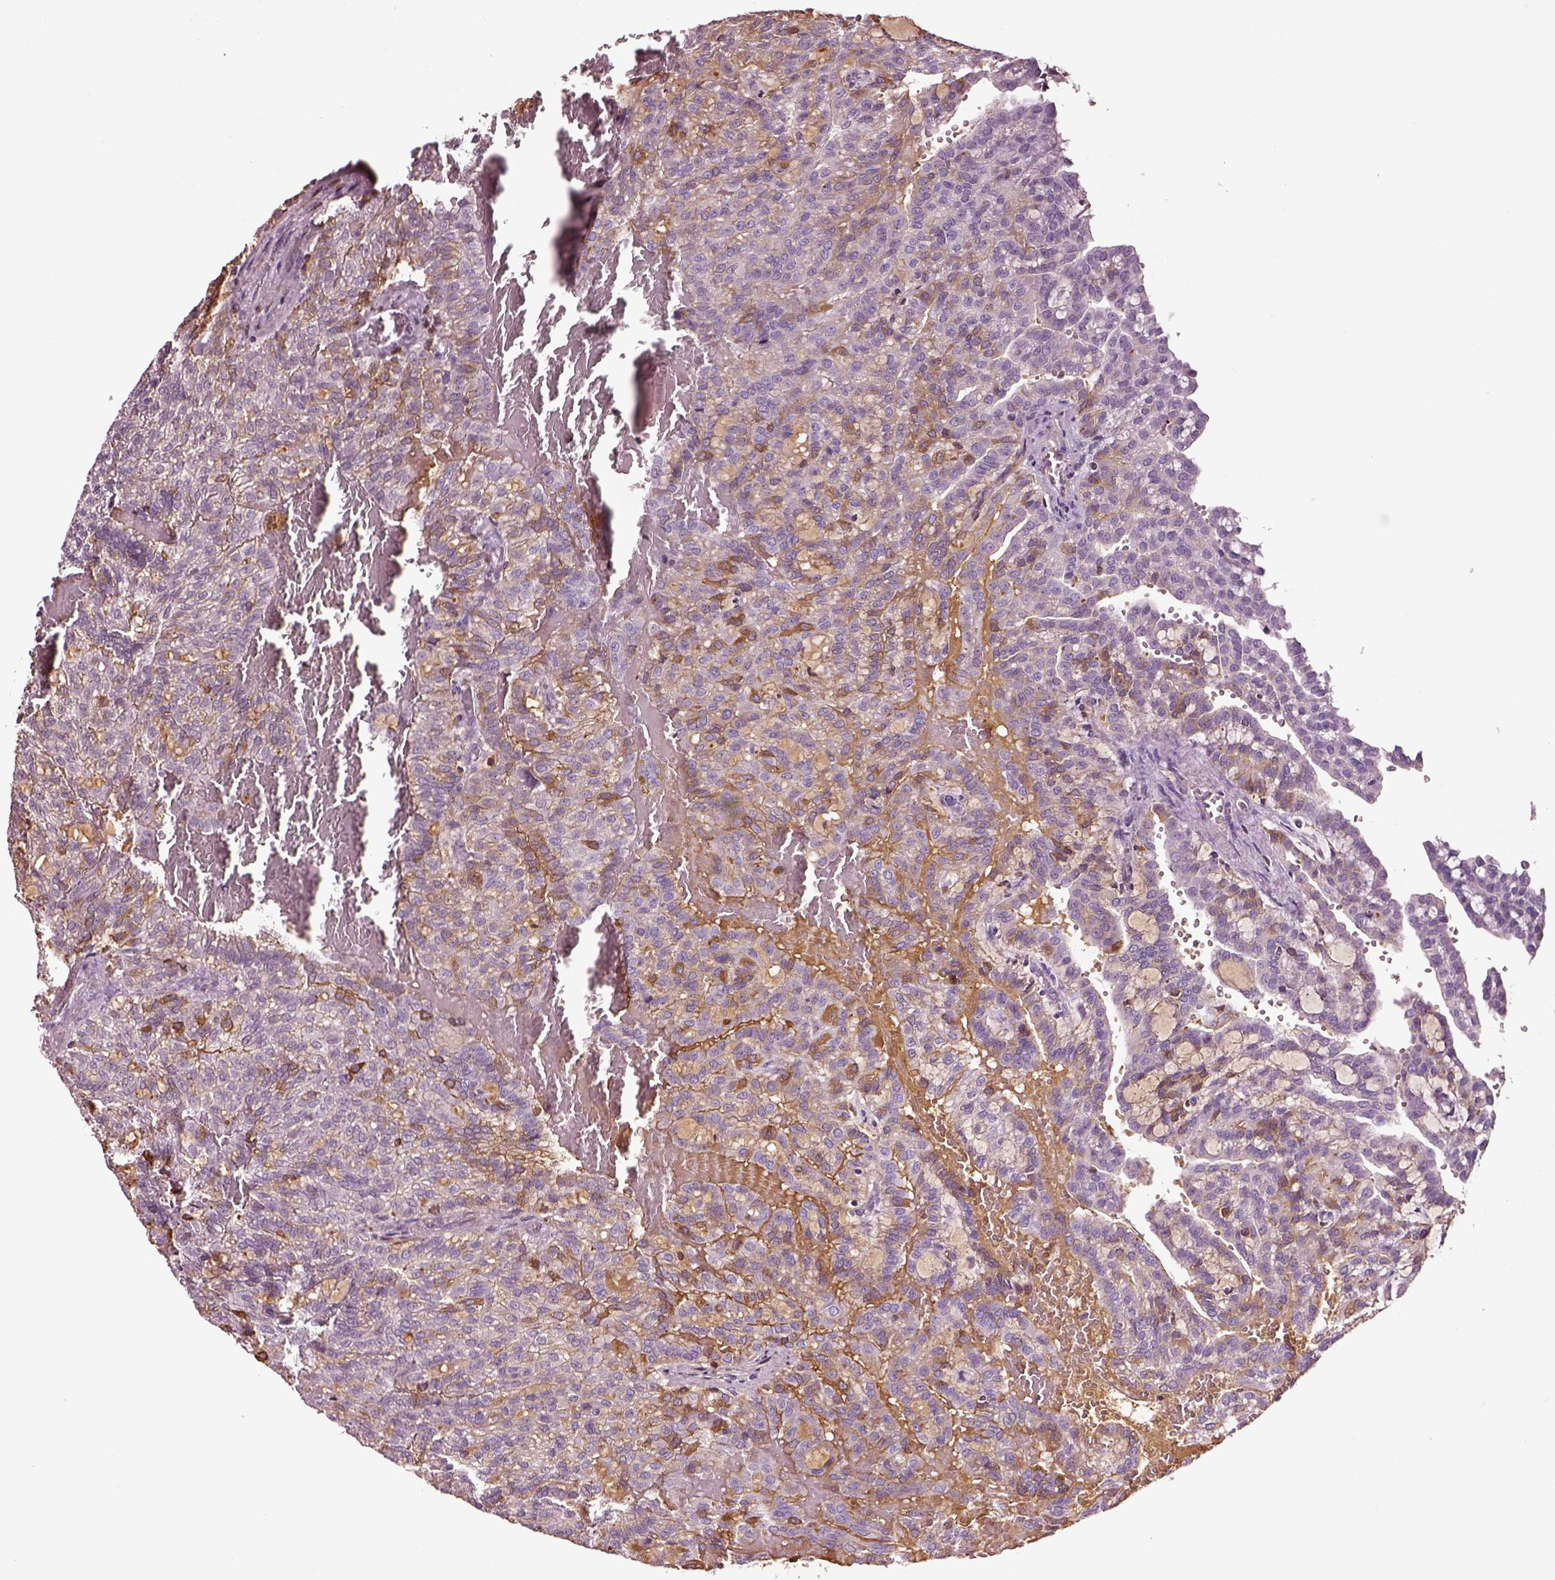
{"staining": {"intensity": "negative", "quantity": "none", "location": "none"}, "tissue": "renal cancer", "cell_type": "Tumor cells", "image_type": "cancer", "snomed": [{"axis": "morphology", "description": "Adenocarcinoma, NOS"}, {"axis": "topography", "description": "Kidney"}], "caption": "Renal cancer (adenocarcinoma) stained for a protein using immunohistochemistry displays no positivity tumor cells.", "gene": "TF", "patient": {"sex": "male", "age": 63}}